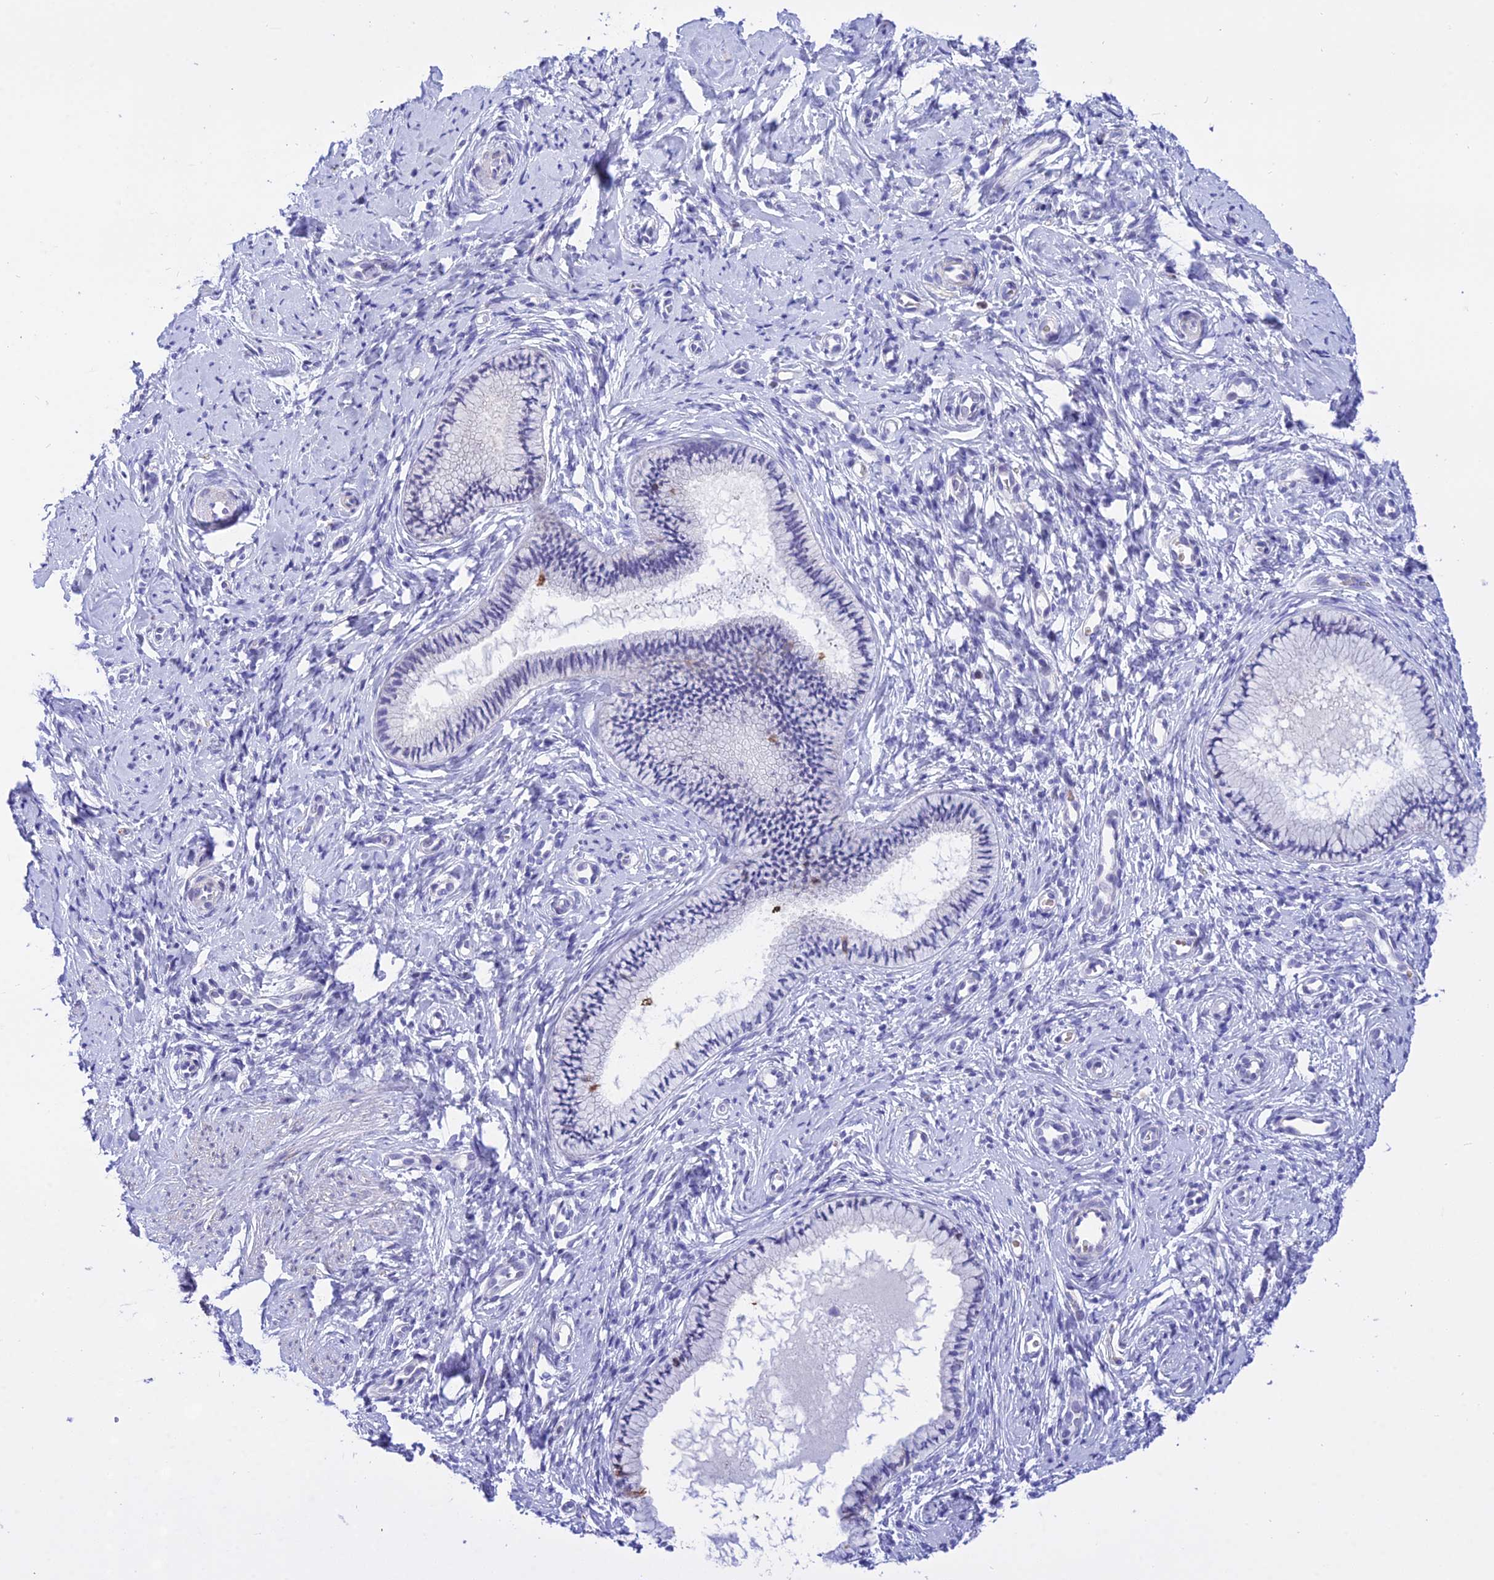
{"staining": {"intensity": "negative", "quantity": "none", "location": "none"}, "tissue": "cervix", "cell_type": "Glandular cells", "image_type": "normal", "snomed": [{"axis": "morphology", "description": "Normal tissue, NOS"}, {"axis": "topography", "description": "Cervix"}], "caption": "Immunohistochemical staining of normal cervix shows no significant positivity in glandular cells. (Brightfield microscopy of DAB (3,3'-diaminobenzidine) immunohistochemistry at high magnification).", "gene": "DEFB107A", "patient": {"sex": "female", "age": 57}}